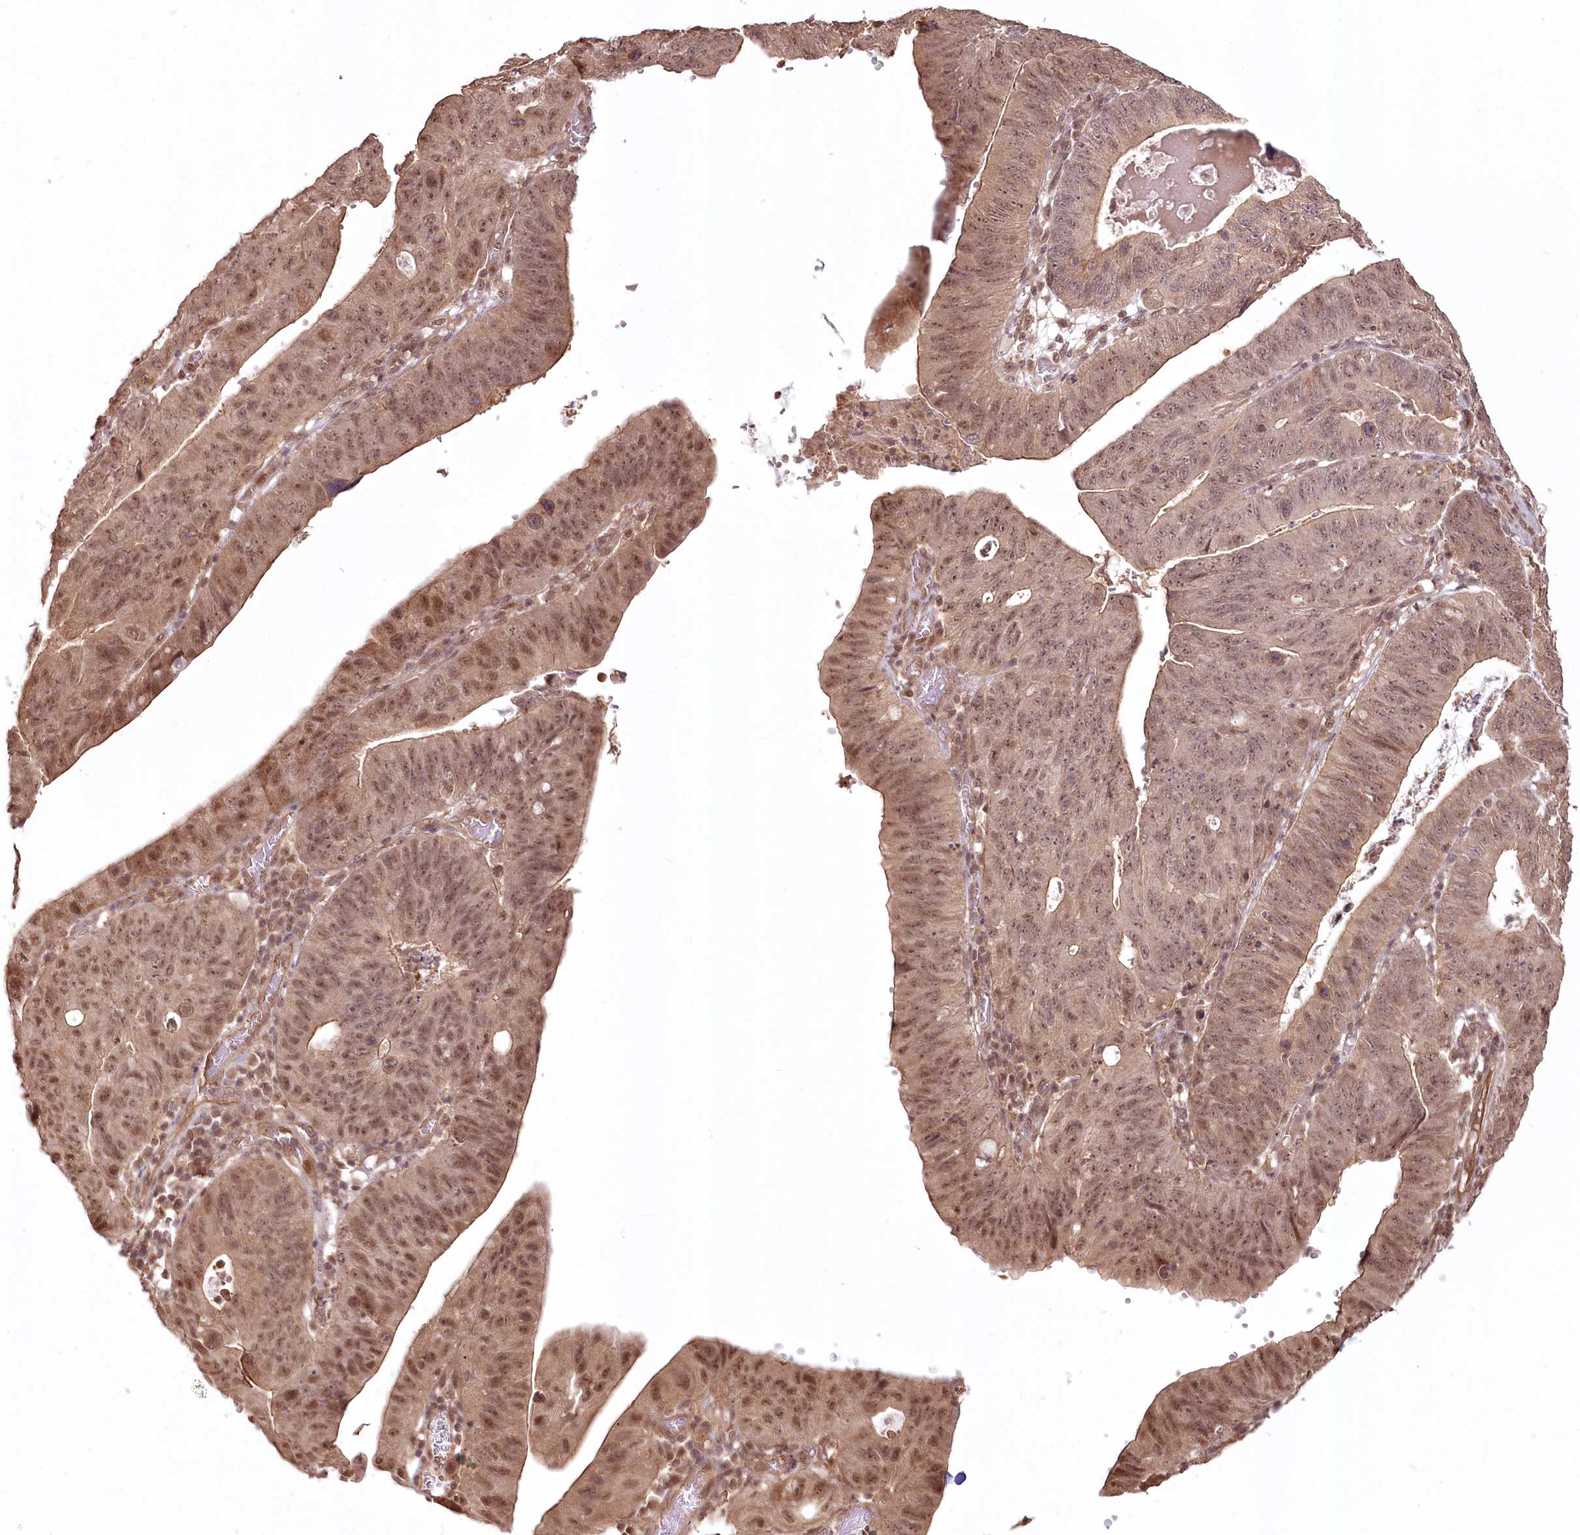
{"staining": {"intensity": "moderate", "quantity": ">75%", "location": "cytoplasmic/membranous,nuclear"}, "tissue": "stomach cancer", "cell_type": "Tumor cells", "image_type": "cancer", "snomed": [{"axis": "morphology", "description": "Adenocarcinoma, NOS"}, {"axis": "topography", "description": "Stomach"}], "caption": "Immunohistochemistry (IHC) image of neoplastic tissue: stomach adenocarcinoma stained using IHC reveals medium levels of moderate protein expression localized specifically in the cytoplasmic/membranous and nuclear of tumor cells, appearing as a cytoplasmic/membranous and nuclear brown color.", "gene": "R3HDM2", "patient": {"sex": "male", "age": 59}}